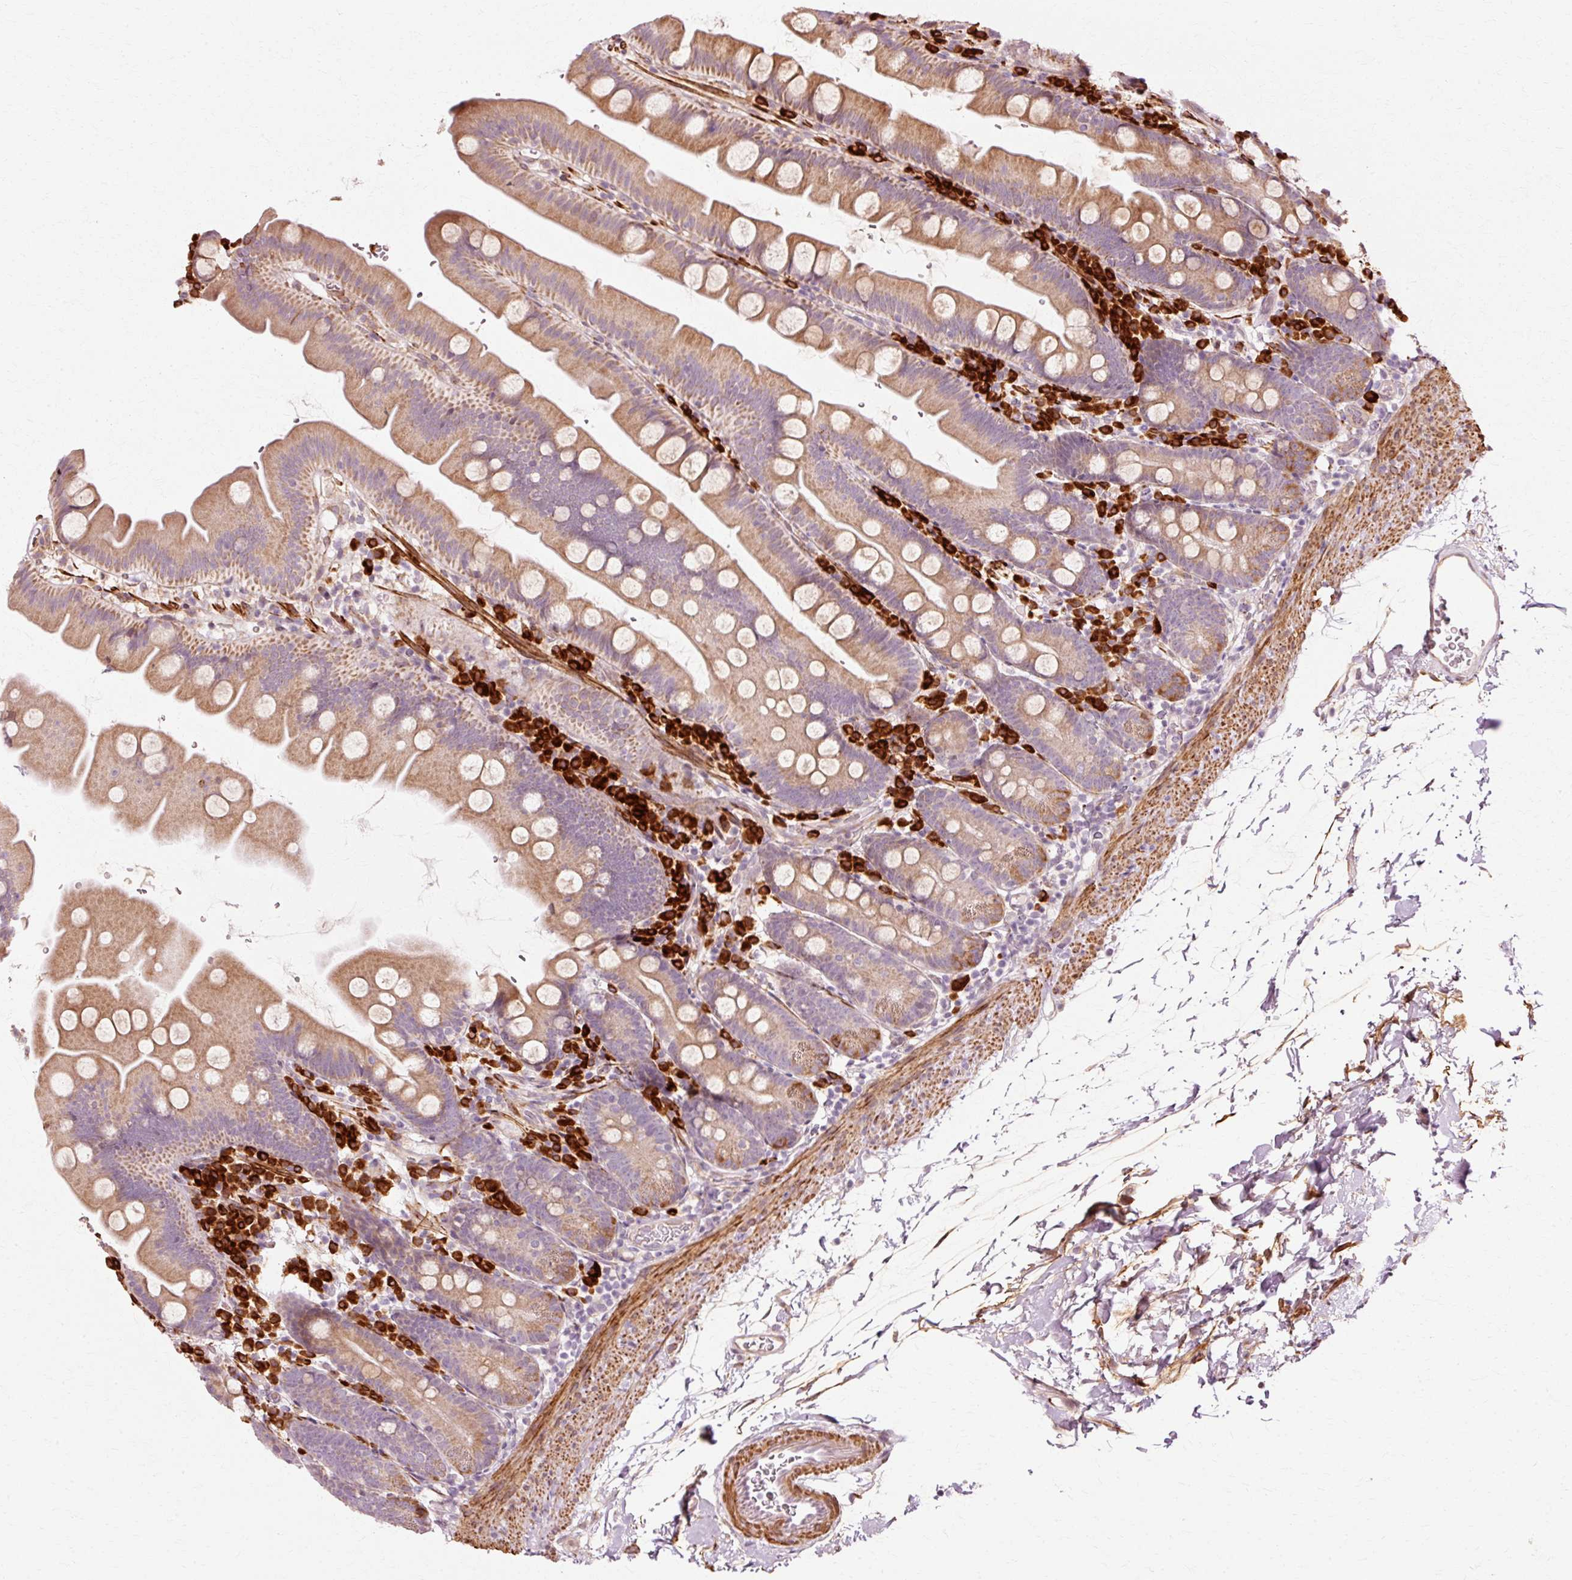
{"staining": {"intensity": "moderate", "quantity": "25%-75%", "location": "cytoplasmic/membranous"}, "tissue": "small intestine", "cell_type": "Glandular cells", "image_type": "normal", "snomed": [{"axis": "morphology", "description": "Normal tissue, NOS"}, {"axis": "topography", "description": "Small intestine"}], "caption": "Brown immunohistochemical staining in unremarkable human small intestine demonstrates moderate cytoplasmic/membranous expression in approximately 25%-75% of glandular cells. (IHC, brightfield microscopy, high magnification).", "gene": "RANBP2", "patient": {"sex": "female", "age": 68}}